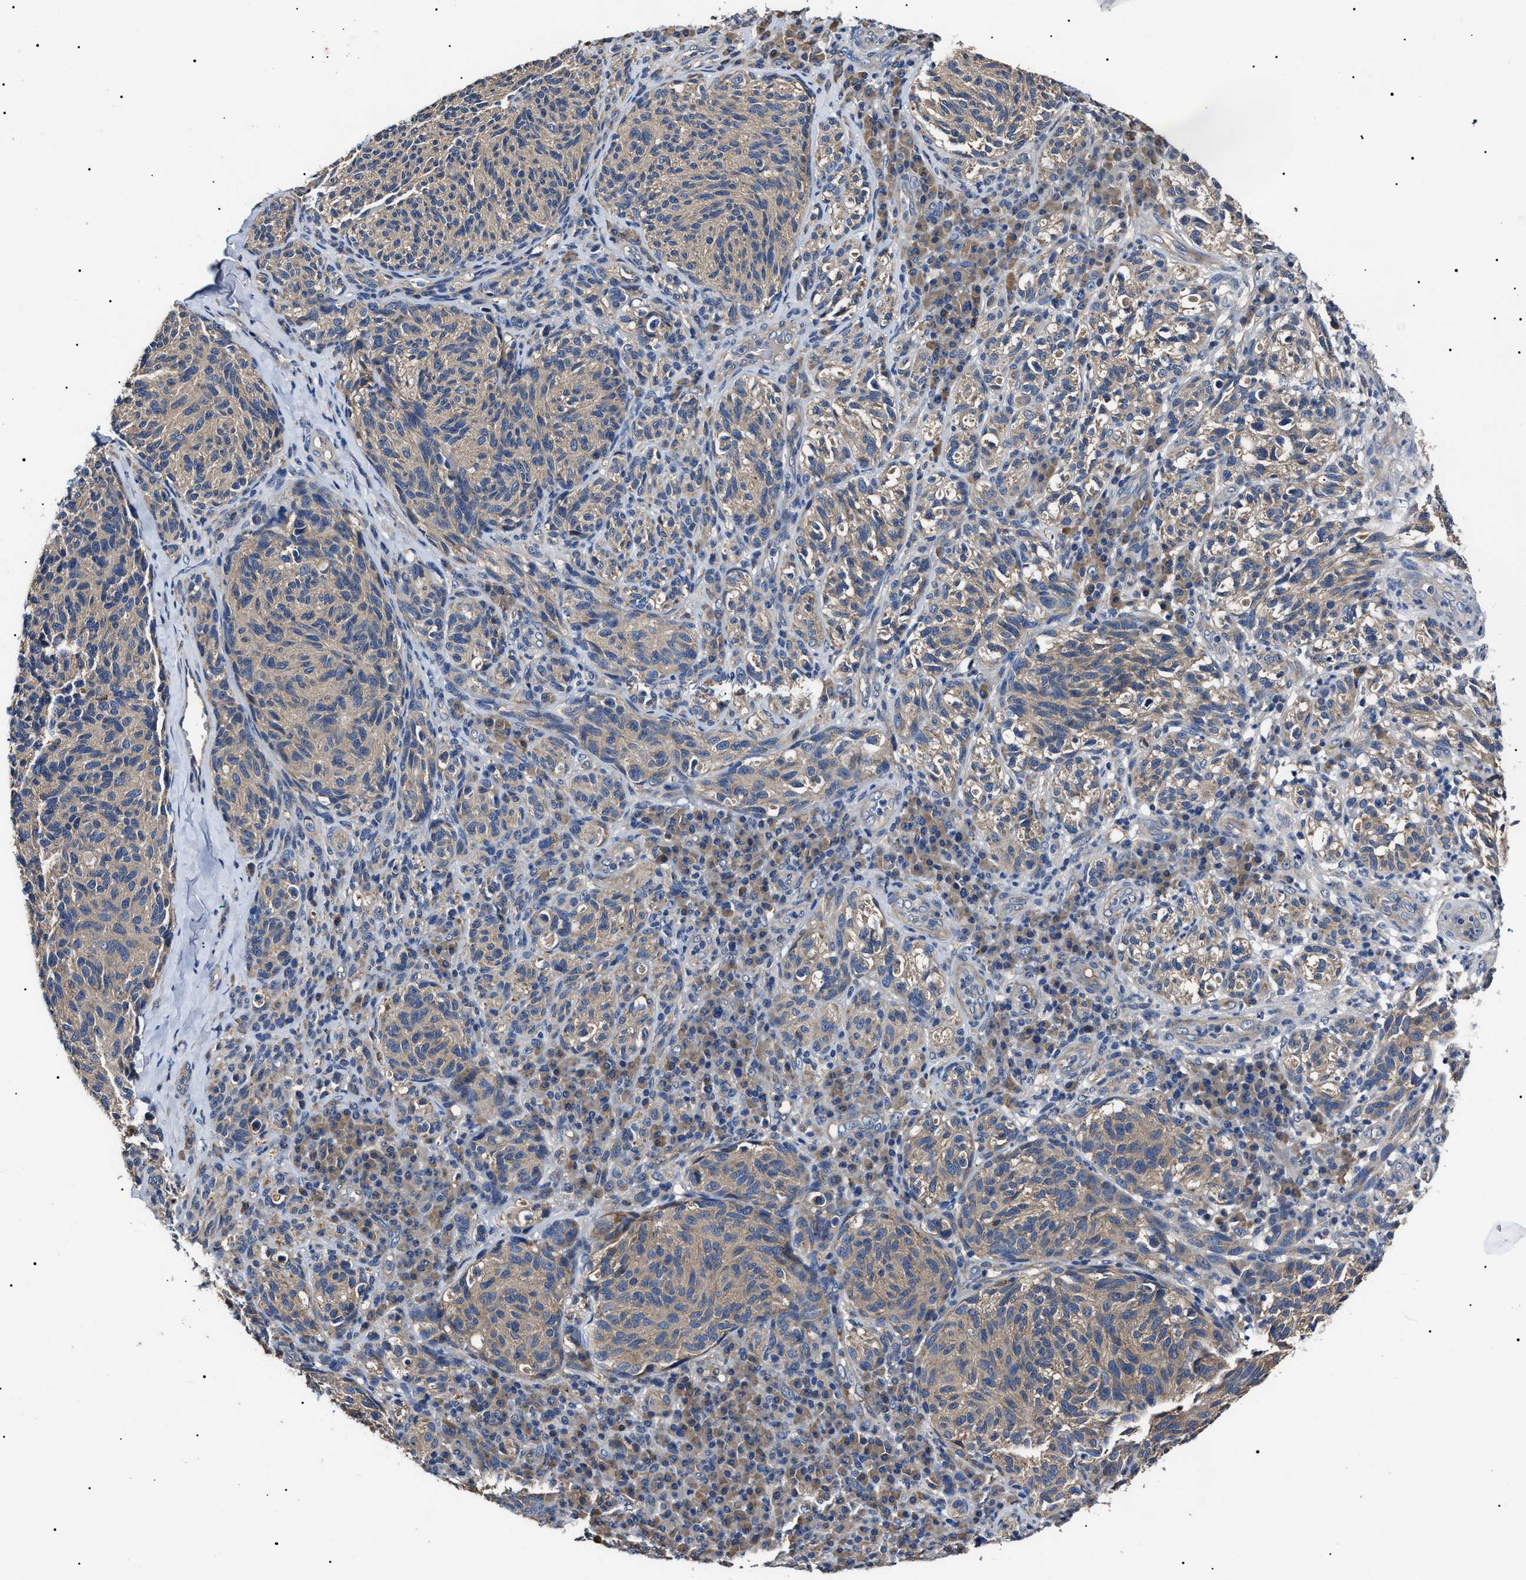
{"staining": {"intensity": "negative", "quantity": "none", "location": "none"}, "tissue": "melanoma", "cell_type": "Tumor cells", "image_type": "cancer", "snomed": [{"axis": "morphology", "description": "Malignant melanoma, NOS"}, {"axis": "topography", "description": "Skin"}], "caption": "The immunohistochemistry (IHC) photomicrograph has no significant positivity in tumor cells of melanoma tissue.", "gene": "IFT81", "patient": {"sex": "female", "age": 73}}